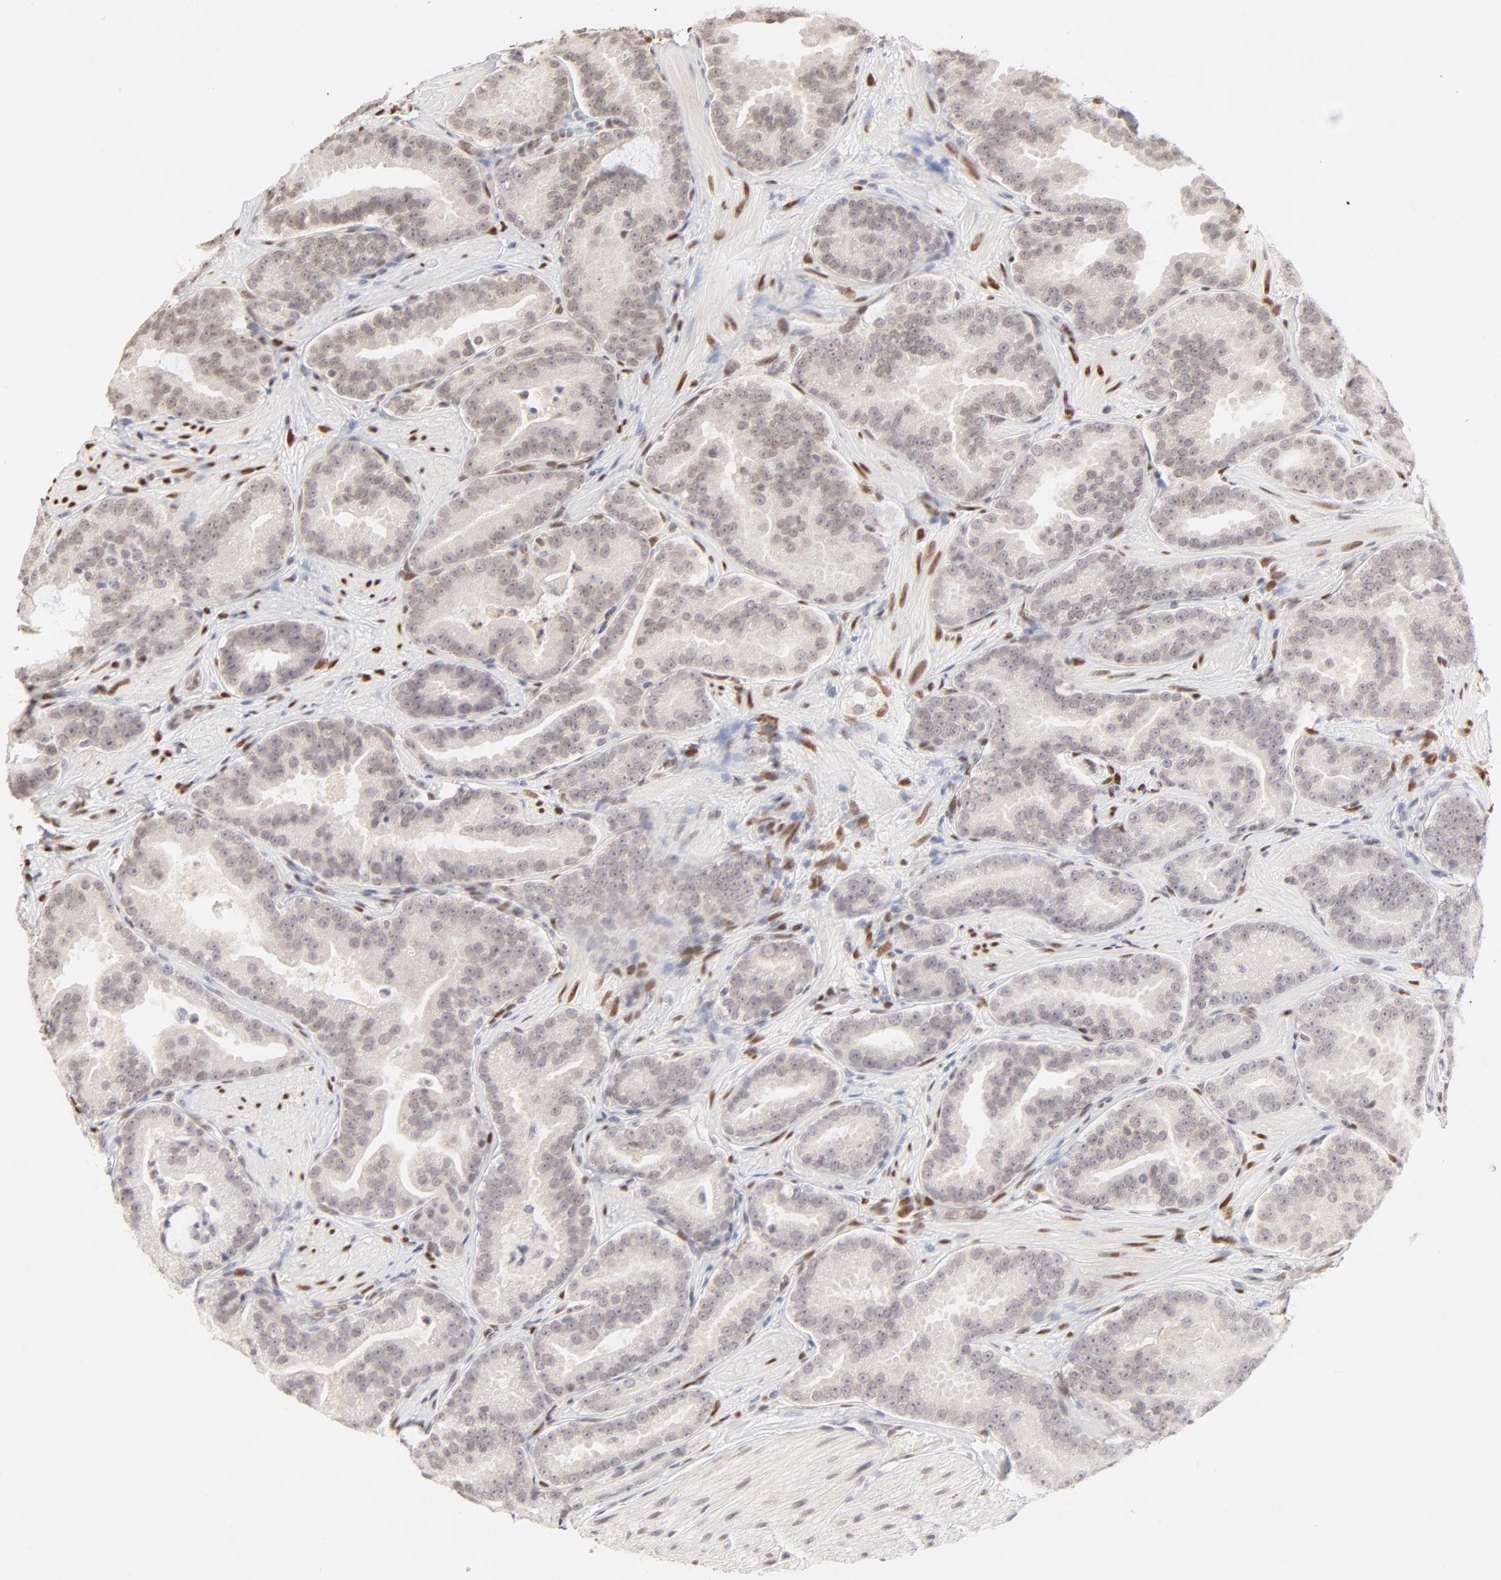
{"staining": {"intensity": "negative", "quantity": "none", "location": "none"}, "tissue": "prostate cancer", "cell_type": "Tumor cells", "image_type": "cancer", "snomed": [{"axis": "morphology", "description": "Adenocarcinoma, Low grade"}, {"axis": "topography", "description": "Prostate"}], "caption": "Tumor cells show no significant positivity in prostate low-grade adenocarcinoma. (DAB (3,3'-diaminobenzidine) IHC with hematoxylin counter stain).", "gene": "PBX3", "patient": {"sex": "male", "age": 59}}